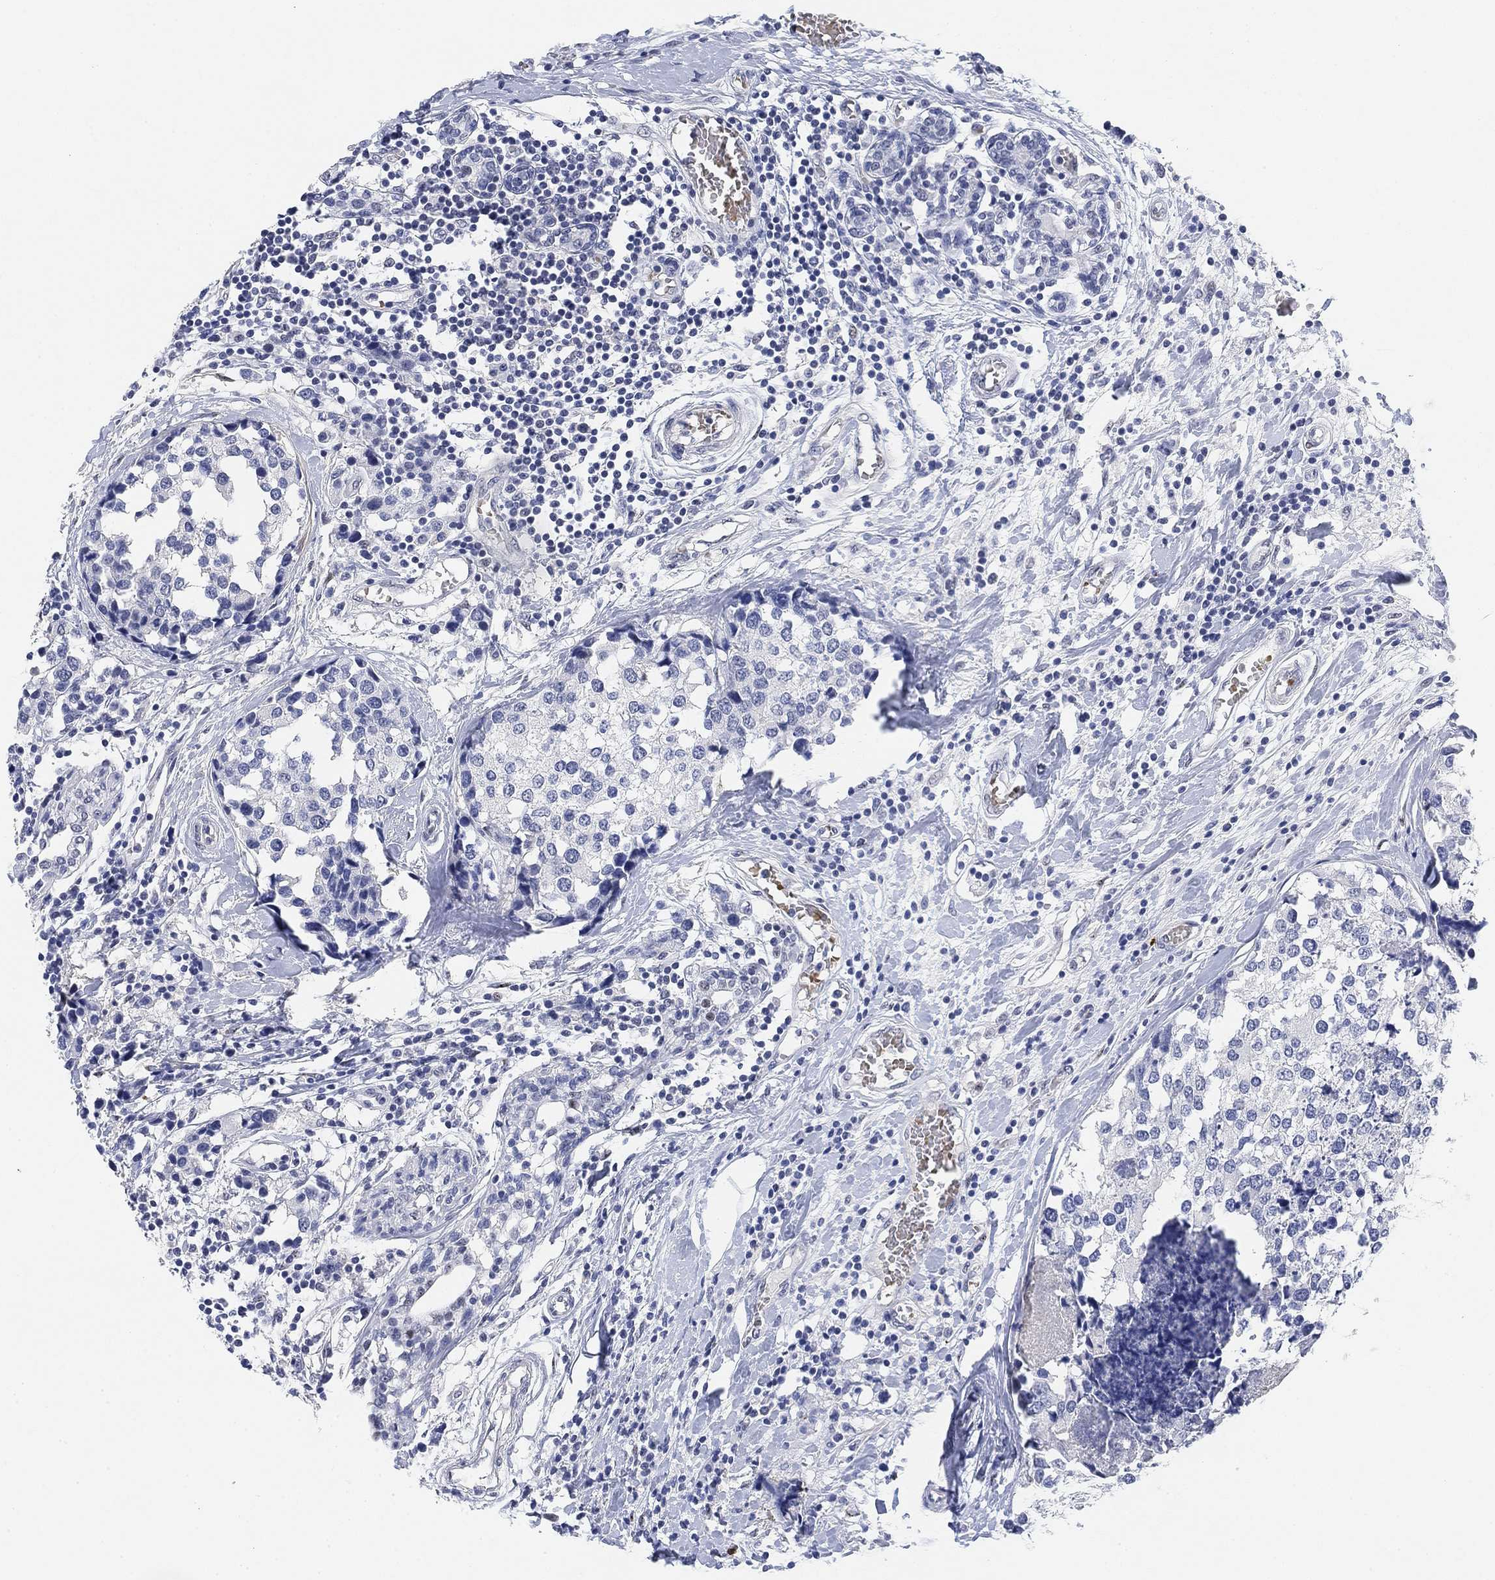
{"staining": {"intensity": "negative", "quantity": "none", "location": "none"}, "tissue": "breast cancer", "cell_type": "Tumor cells", "image_type": "cancer", "snomed": [{"axis": "morphology", "description": "Lobular carcinoma"}, {"axis": "topography", "description": "Breast"}], "caption": "DAB immunohistochemical staining of breast lobular carcinoma exhibits no significant positivity in tumor cells.", "gene": "PAX6", "patient": {"sex": "female", "age": 59}}